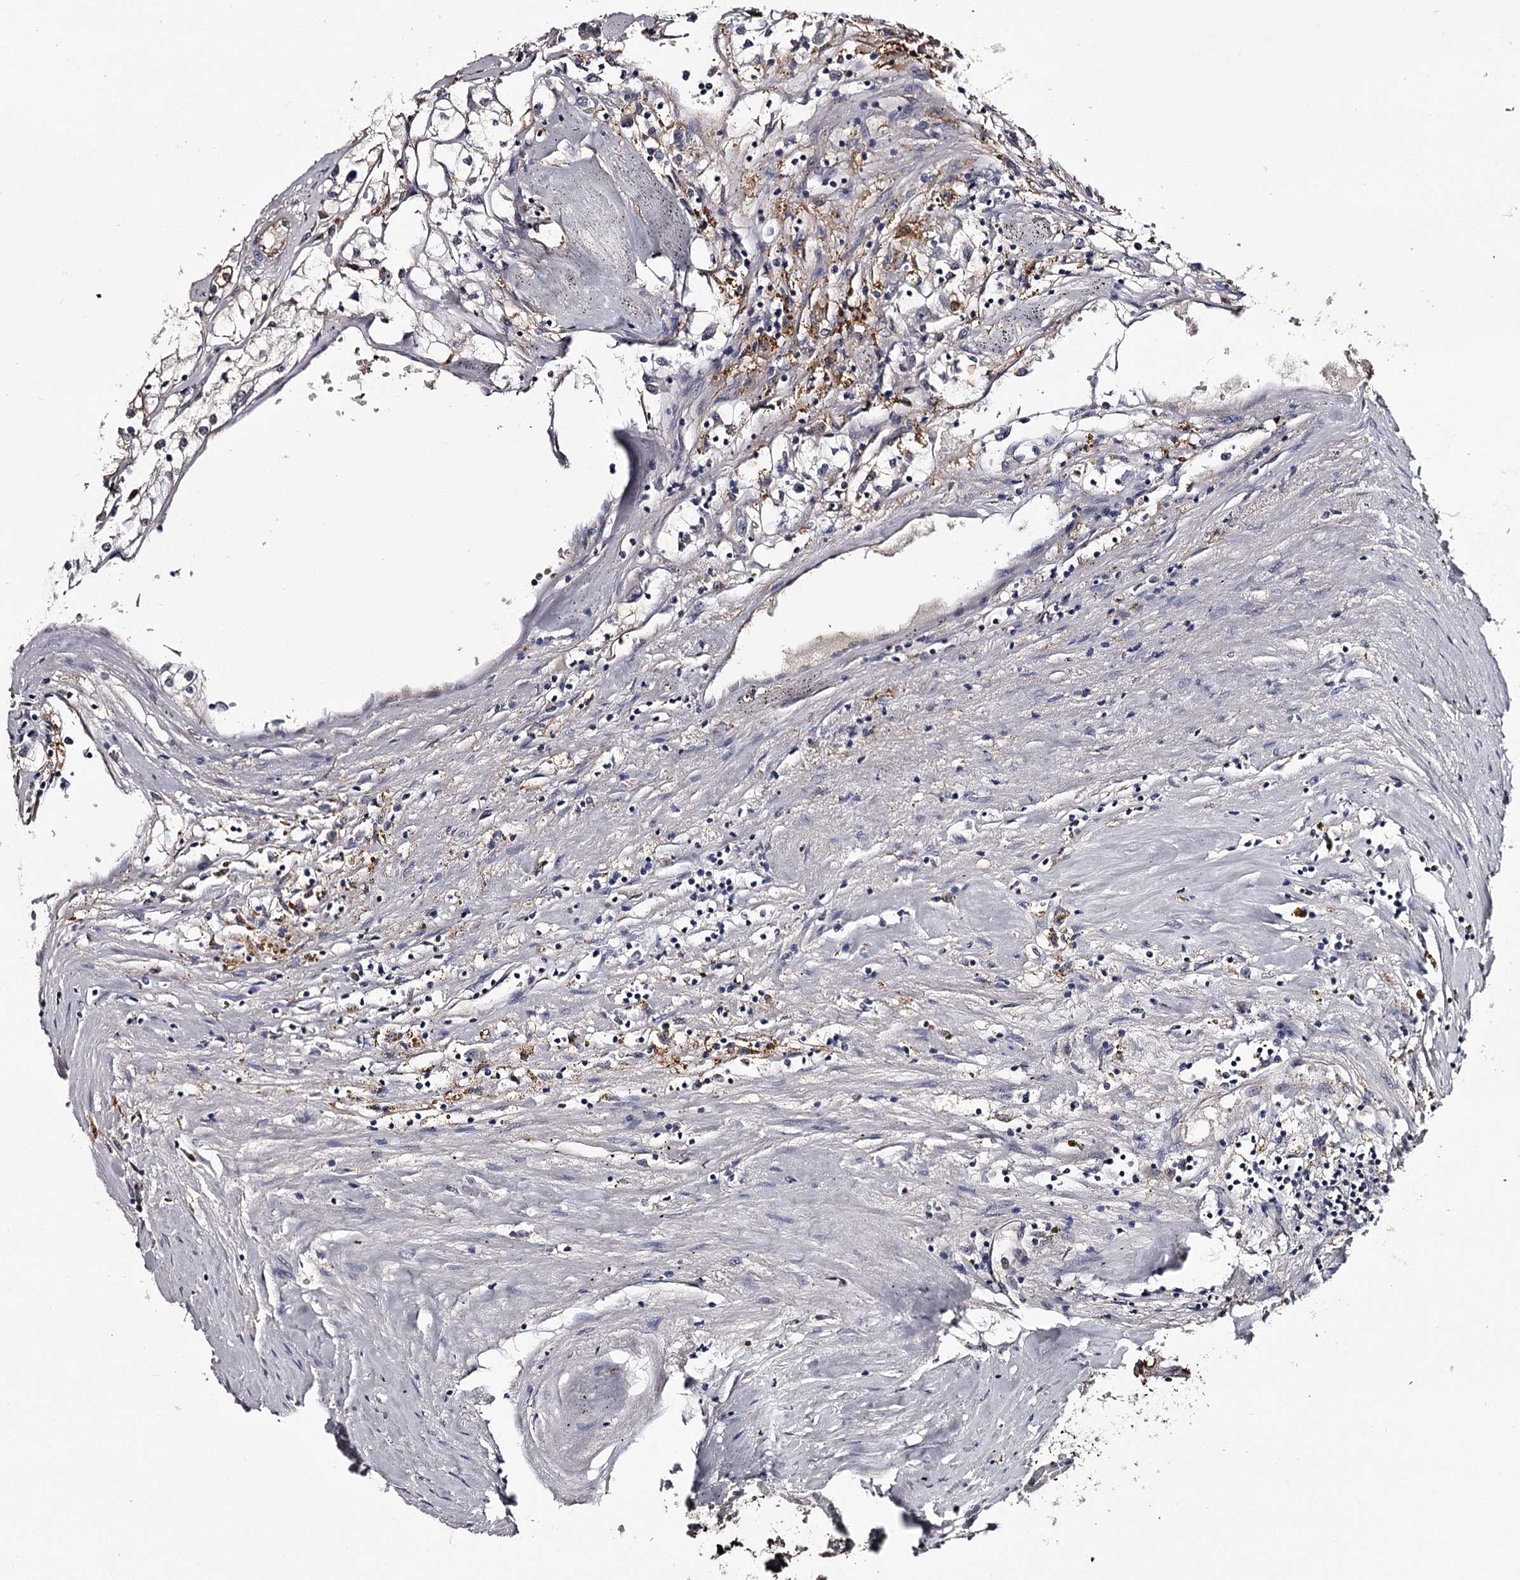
{"staining": {"intensity": "moderate", "quantity": "<25%", "location": "cytoplasmic/membranous,nuclear"}, "tissue": "renal cancer", "cell_type": "Tumor cells", "image_type": "cancer", "snomed": [{"axis": "morphology", "description": "Adenocarcinoma, NOS"}, {"axis": "topography", "description": "Kidney"}], "caption": "The photomicrograph displays immunohistochemical staining of renal adenocarcinoma. There is moderate cytoplasmic/membranous and nuclear expression is identified in about <25% of tumor cells.", "gene": "GSTO1", "patient": {"sex": "male", "age": 56}}